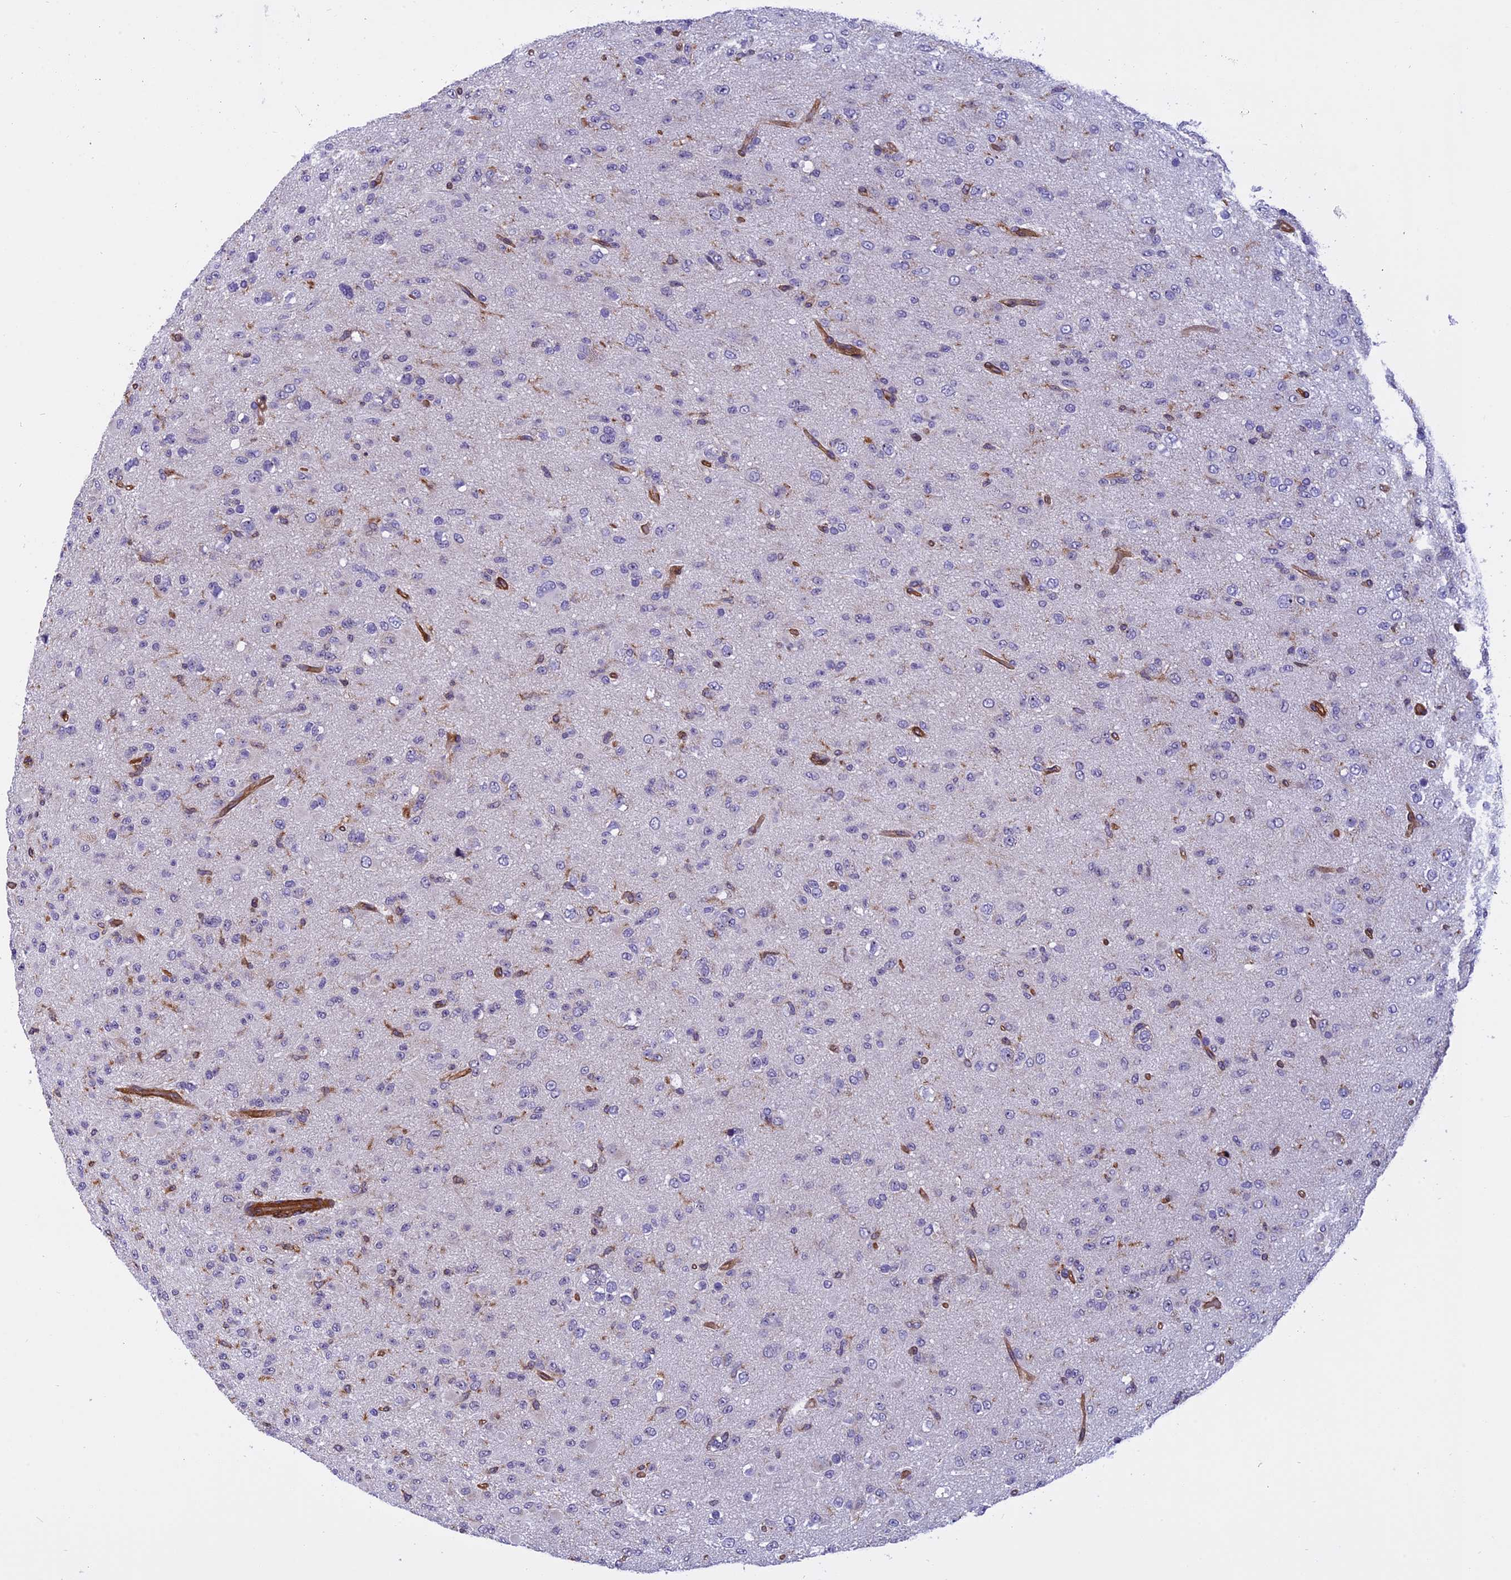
{"staining": {"intensity": "negative", "quantity": "none", "location": "none"}, "tissue": "glioma", "cell_type": "Tumor cells", "image_type": "cancer", "snomed": [{"axis": "morphology", "description": "Glioma, malignant, Low grade"}, {"axis": "topography", "description": "Brain"}], "caption": "This is an IHC histopathology image of glioma. There is no expression in tumor cells.", "gene": "EHBP1L1", "patient": {"sex": "male", "age": 65}}